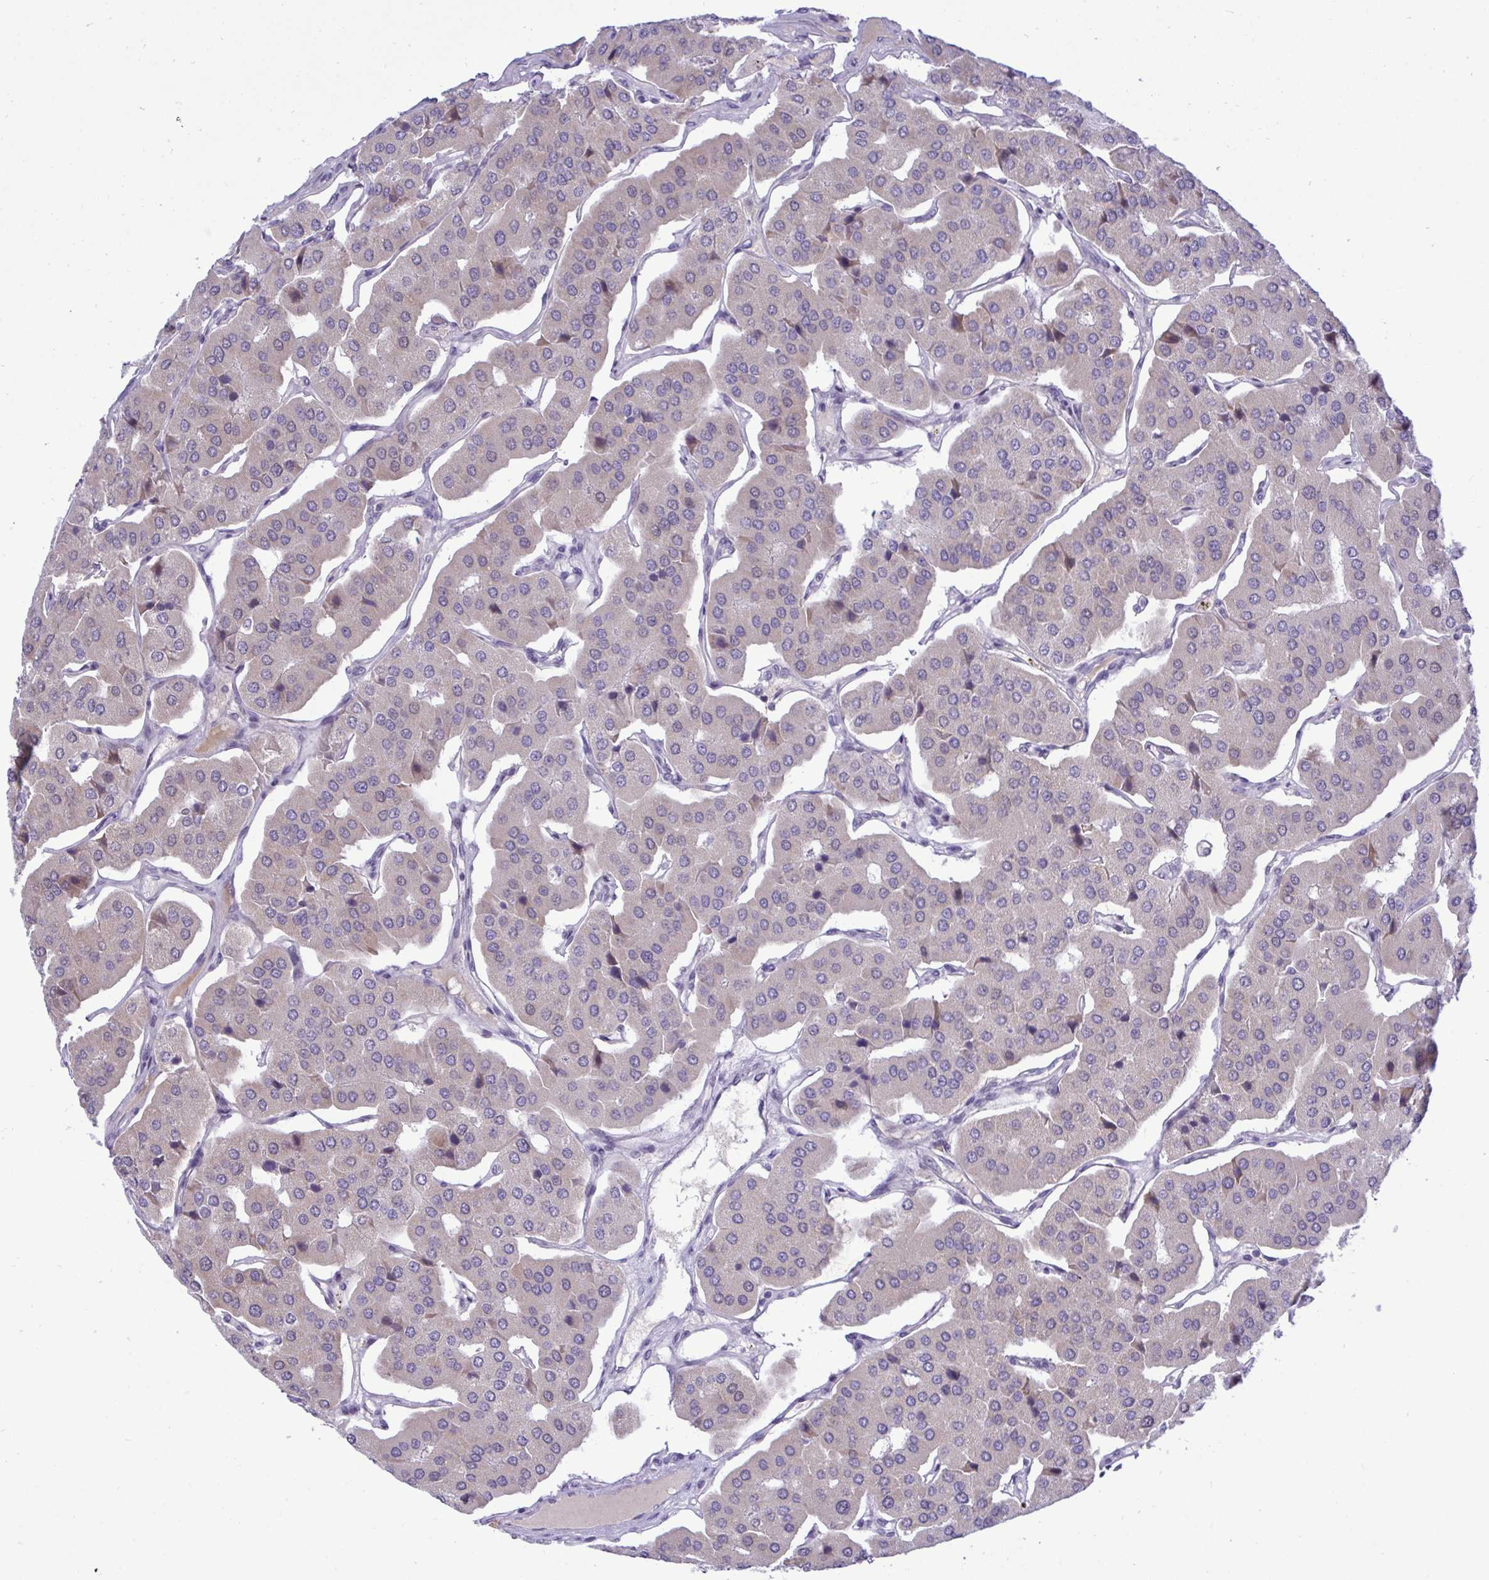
{"staining": {"intensity": "negative", "quantity": "none", "location": "none"}, "tissue": "parathyroid gland", "cell_type": "Glandular cells", "image_type": "normal", "snomed": [{"axis": "morphology", "description": "Normal tissue, NOS"}, {"axis": "morphology", "description": "Adenoma, NOS"}, {"axis": "topography", "description": "Parathyroid gland"}], "caption": "Immunohistochemical staining of benign parathyroid gland reveals no significant staining in glandular cells. The staining is performed using DAB (3,3'-diaminobenzidine) brown chromogen with nuclei counter-stained in using hematoxylin.", "gene": "EPOP", "patient": {"sex": "female", "age": 86}}